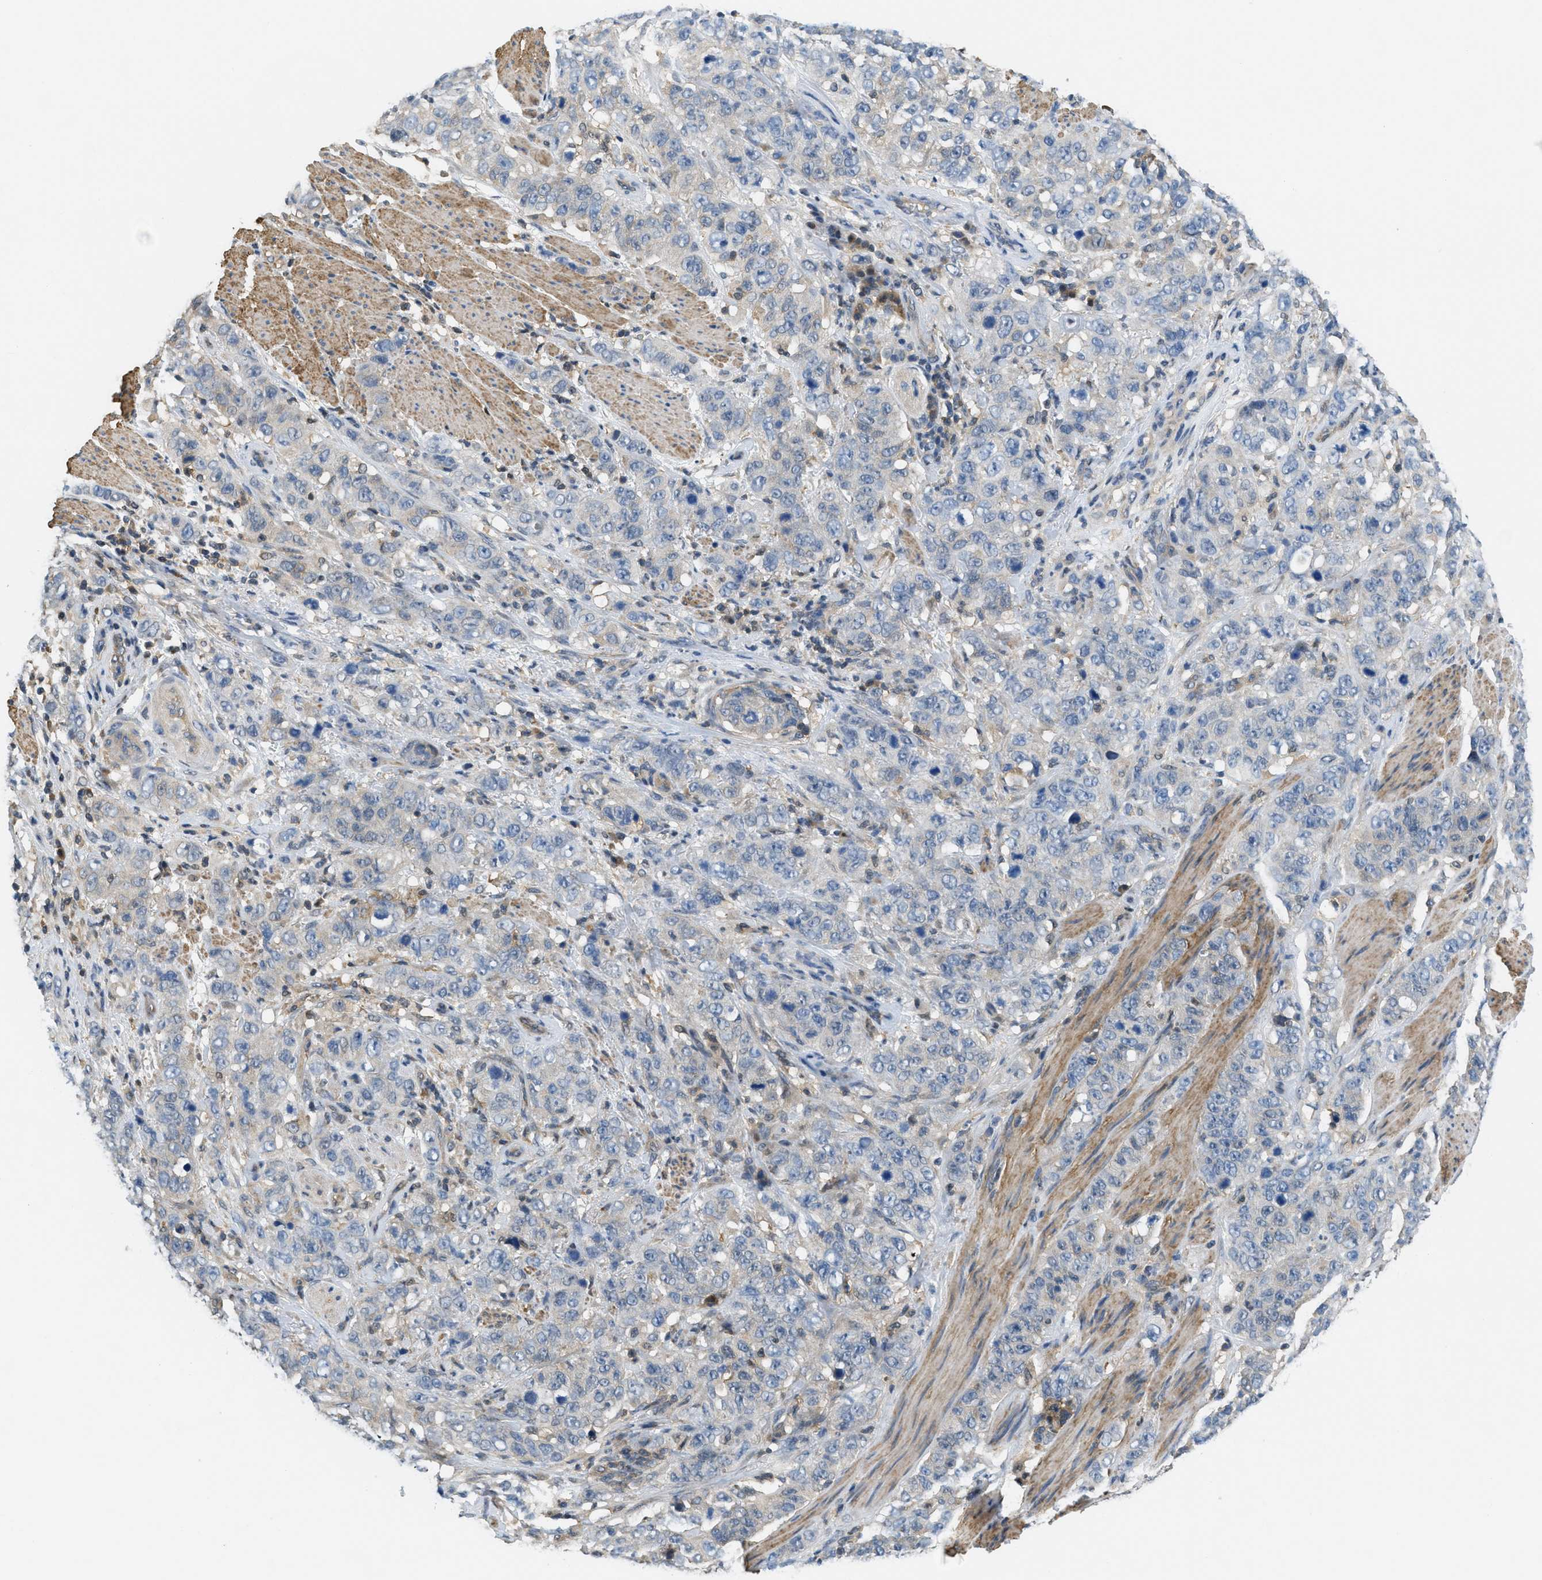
{"staining": {"intensity": "negative", "quantity": "none", "location": "none"}, "tissue": "stomach cancer", "cell_type": "Tumor cells", "image_type": "cancer", "snomed": [{"axis": "morphology", "description": "Adenocarcinoma, NOS"}, {"axis": "topography", "description": "Stomach"}], "caption": "Image shows no significant protein staining in tumor cells of stomach cancer (adenocarcinoma). (DAB immunohistochemistry visualized using brightfield microscopy, high magnification).", "gene": "PIP5K1C", "patient": {"sex": "male", "age": 48}}